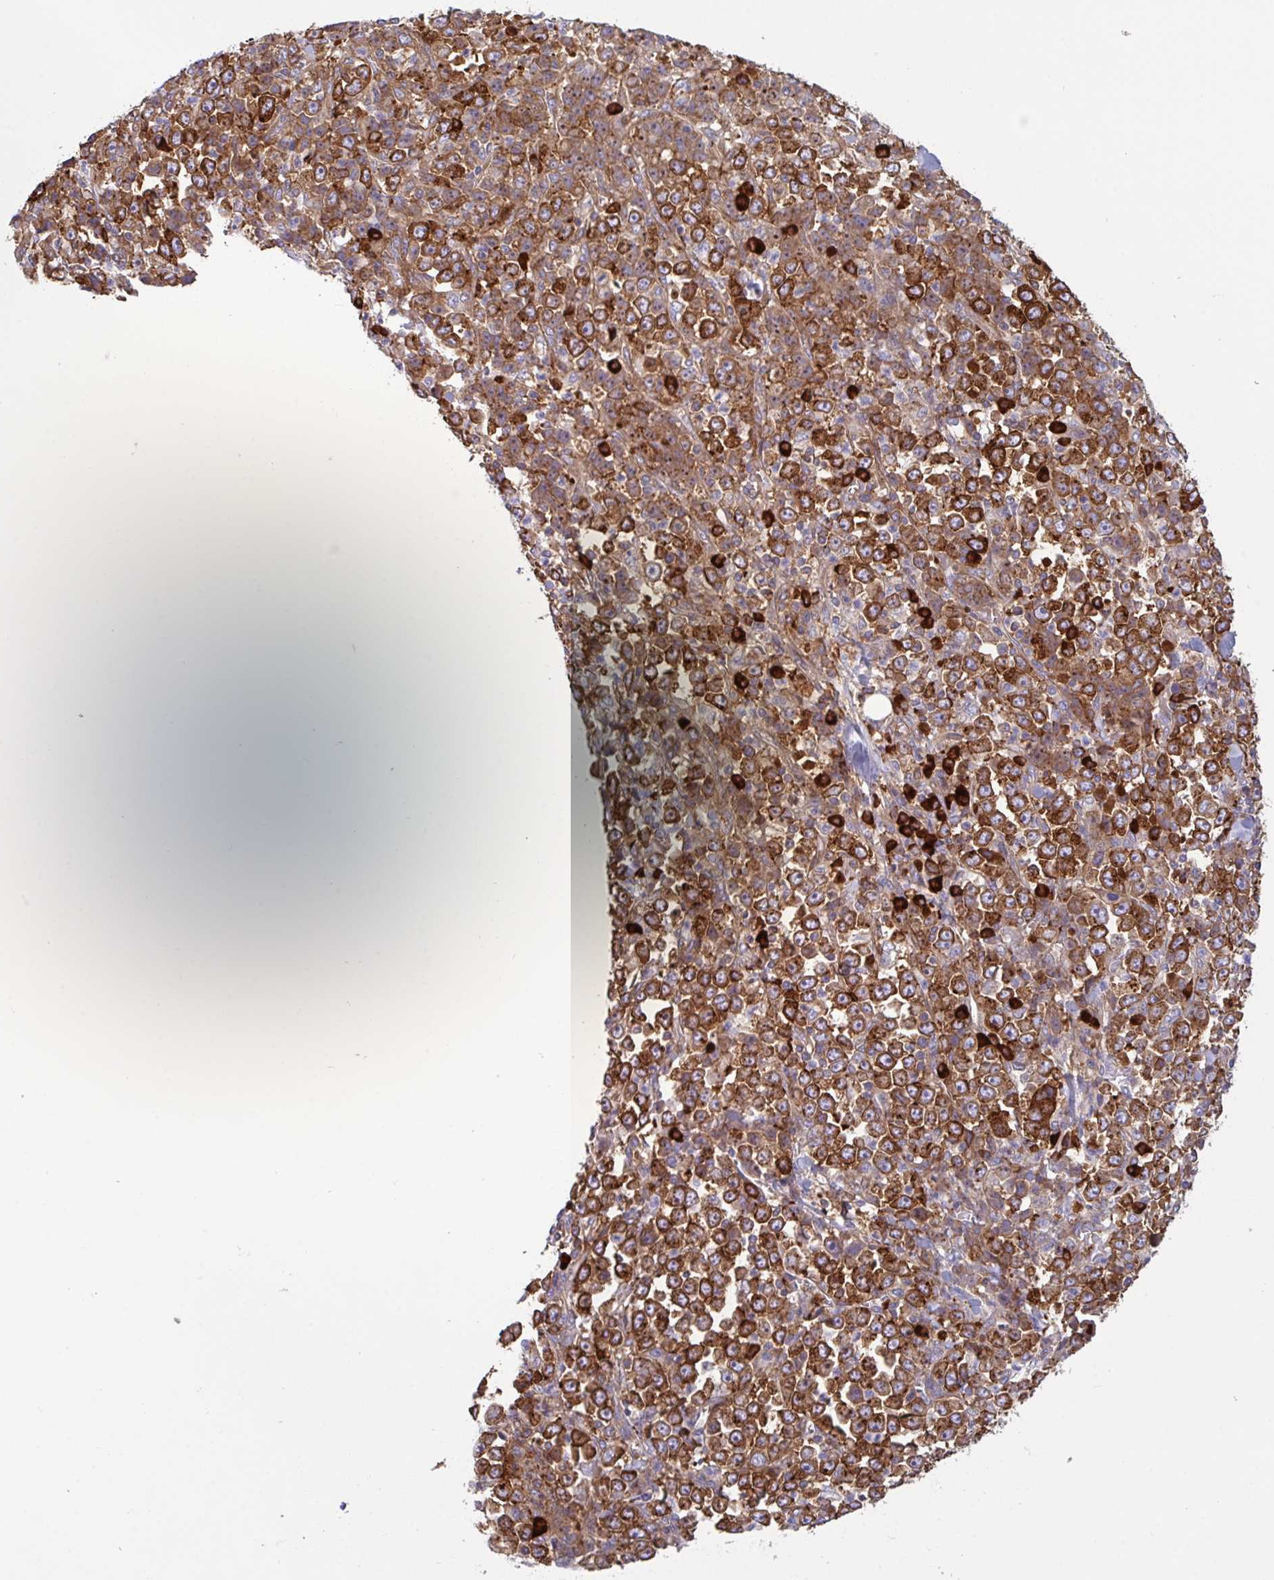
{"staining": {"intensity": "strong", "quantity": ">75%", "location": "cytoplasmic/membranous"}, "tissue": "stomach cancer", "cell_type": "Tumor cells", "image_type": "cancer", "snomed": [{"axis": "morphology", "description": "Normal tissue, NOS"}, {"axis": "morphology", "description": "Adenocarcinoma, NOS"}, {"axis": "topography", "description": "Stomach, upper"}, {"axis": "topography", "description": "Stomach"}], "caption": "Human stomach adenocarcinoma stained with a brown dye reveals strong cytoplasmic/membranous positive positivity in about >75% of tumor cells.", "gene": "YARS2", "patient": {"sex": "male", "age": 59}}